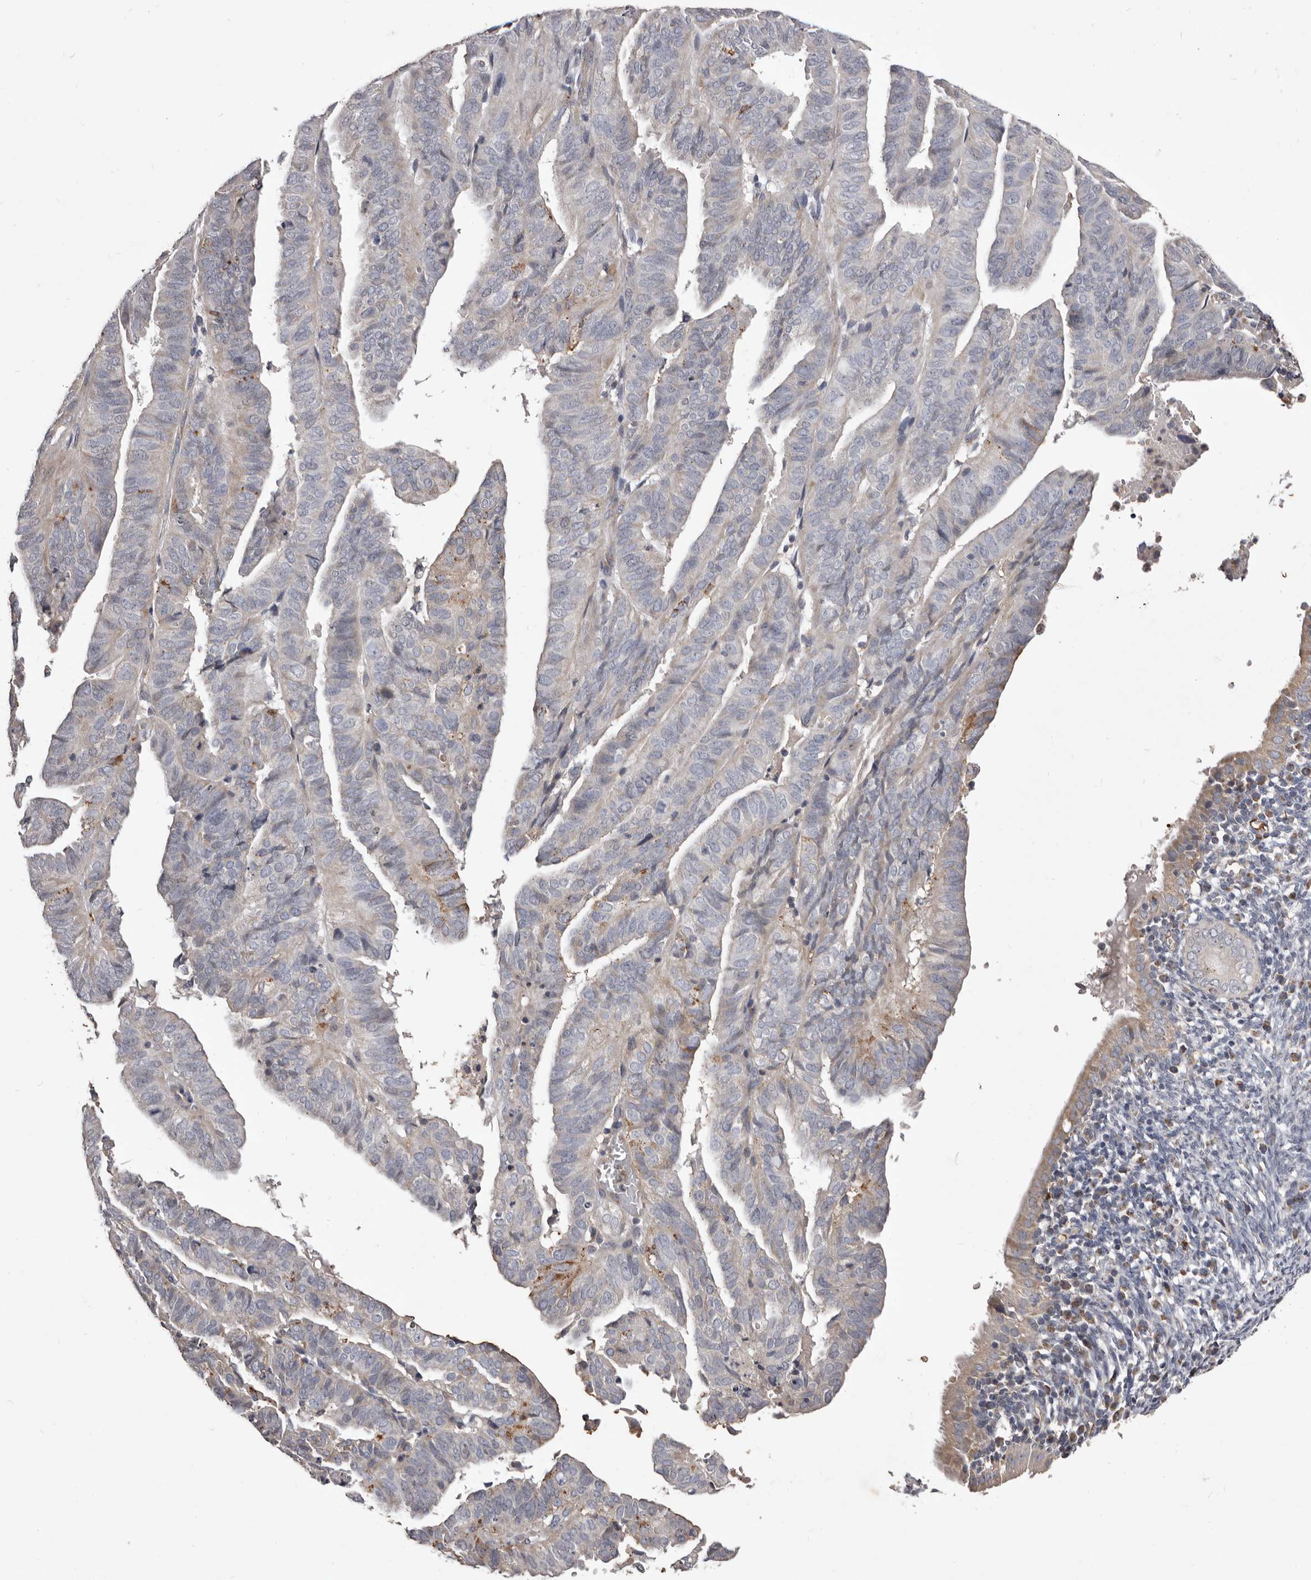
{"staining": {"intensity": "weak", "quantity": "<25%", "location": "cytoplasmic/membranous"}, "tissue": "endometrial cancer", "cell_type": "Tumor cells", "image_type": "cancer", "snomed": [{"axis": "morphology", "description": "Adenocarcinoma, NOS"}, {"axis": "topography", "description": "Uterus"}], "caption": "There is no significant staining in tumor cells of adenocarcinoma (endometrial).", "gene": "CXCL14", "patient": {"sex": "female", "age": 77}}